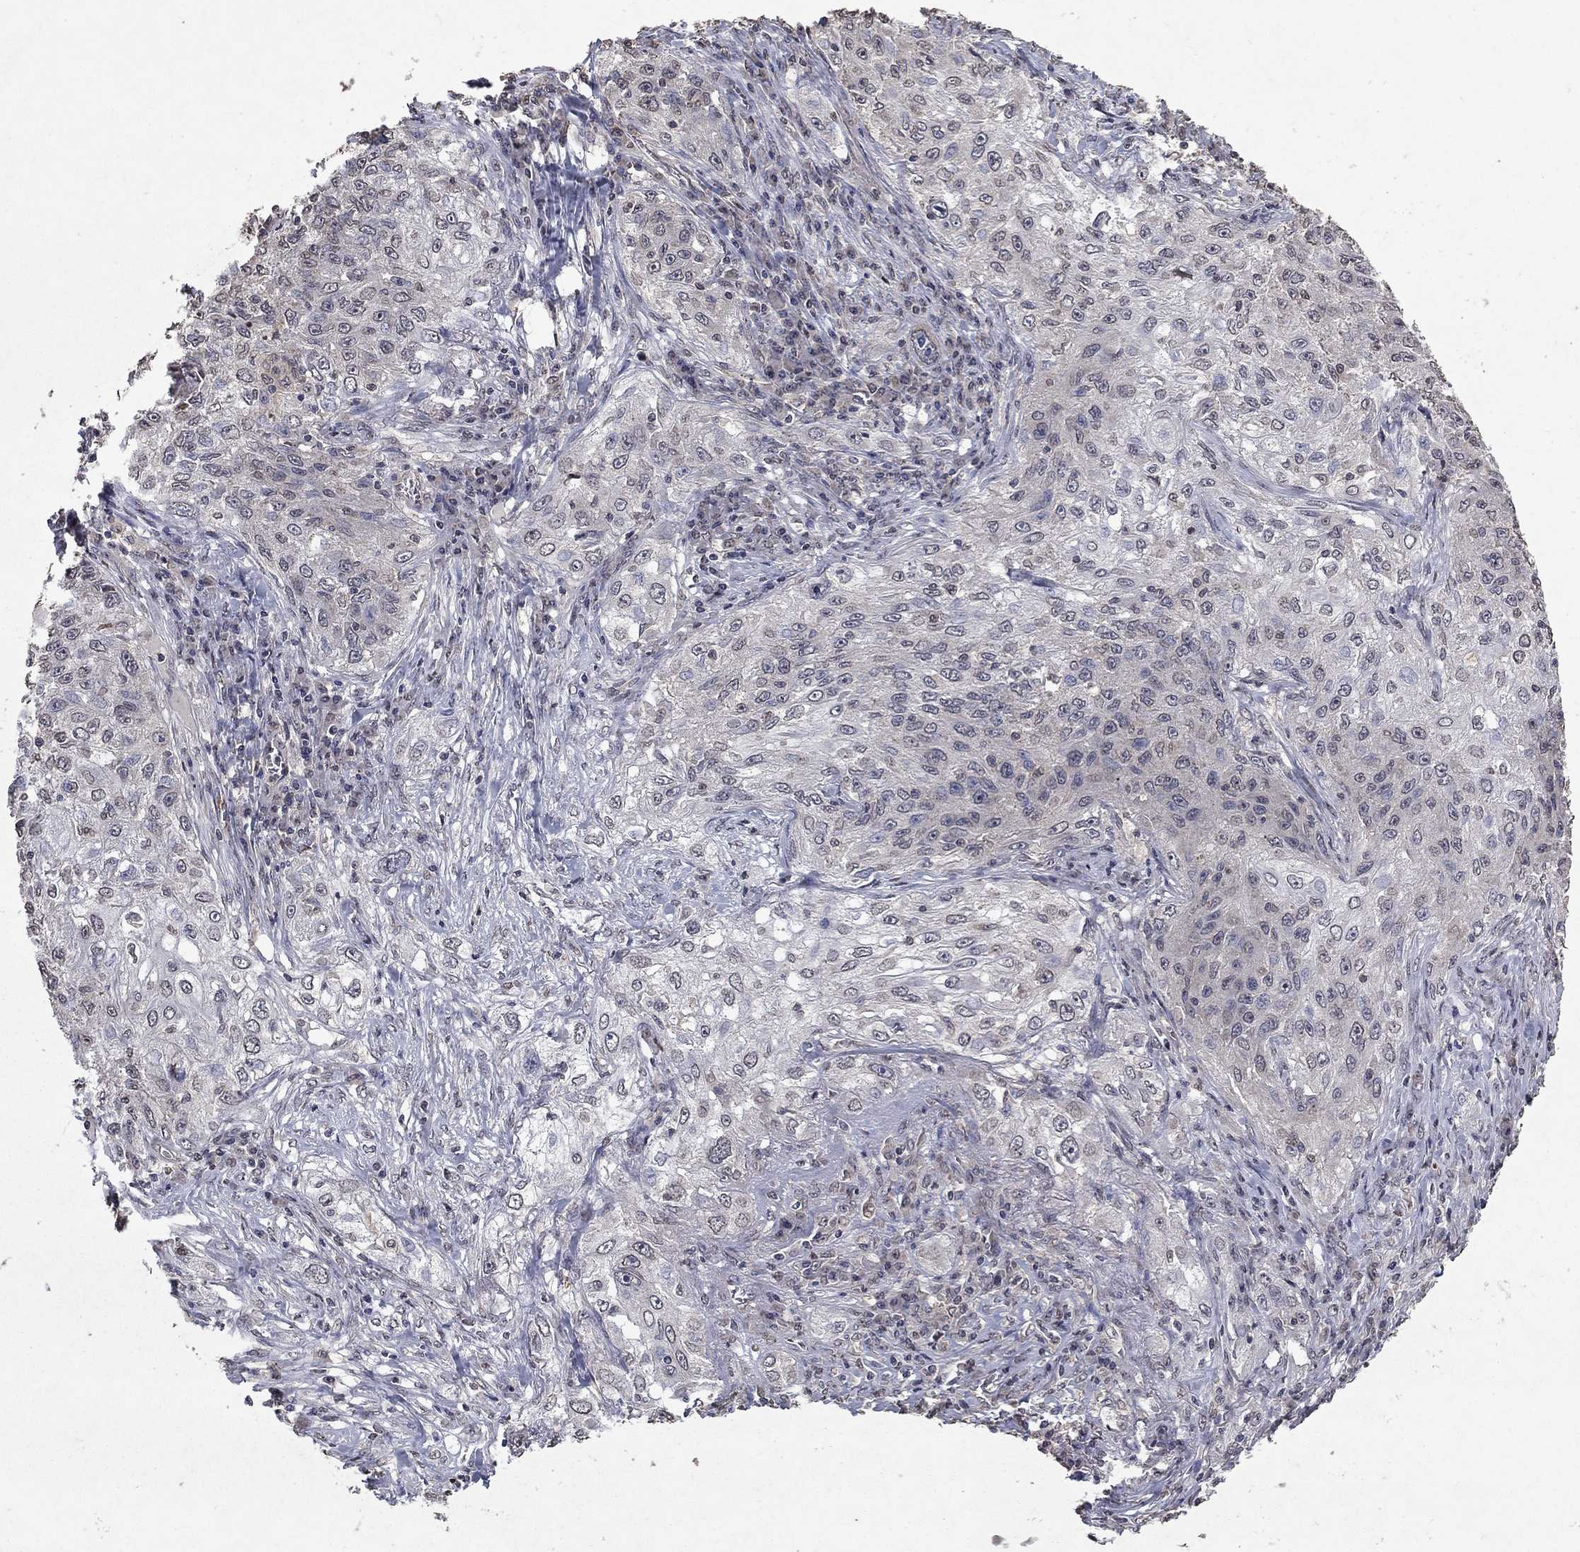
{"staining": {"intensity": "negative", "quantity": "none", "location": "none"}, "tissue": "lung cancer", "cell_type": "Tumor cells", "image_type": "cancer", "snomed": [{"axis": "morphology", "description": "Squamous cell carcinoma, NOS"}, {"axis": "topography", "description": "Lung"}], "caption": "Lung cancer was stained to show a protein in brown. There is no significant expression in tumor cells. (Brightfield microscopy of DAB (3,3'-diaminobenzidine) immunohistochemistry at high magnification).", "gene": "TTC38", "patient": {"sex": "female", "age": 69}}